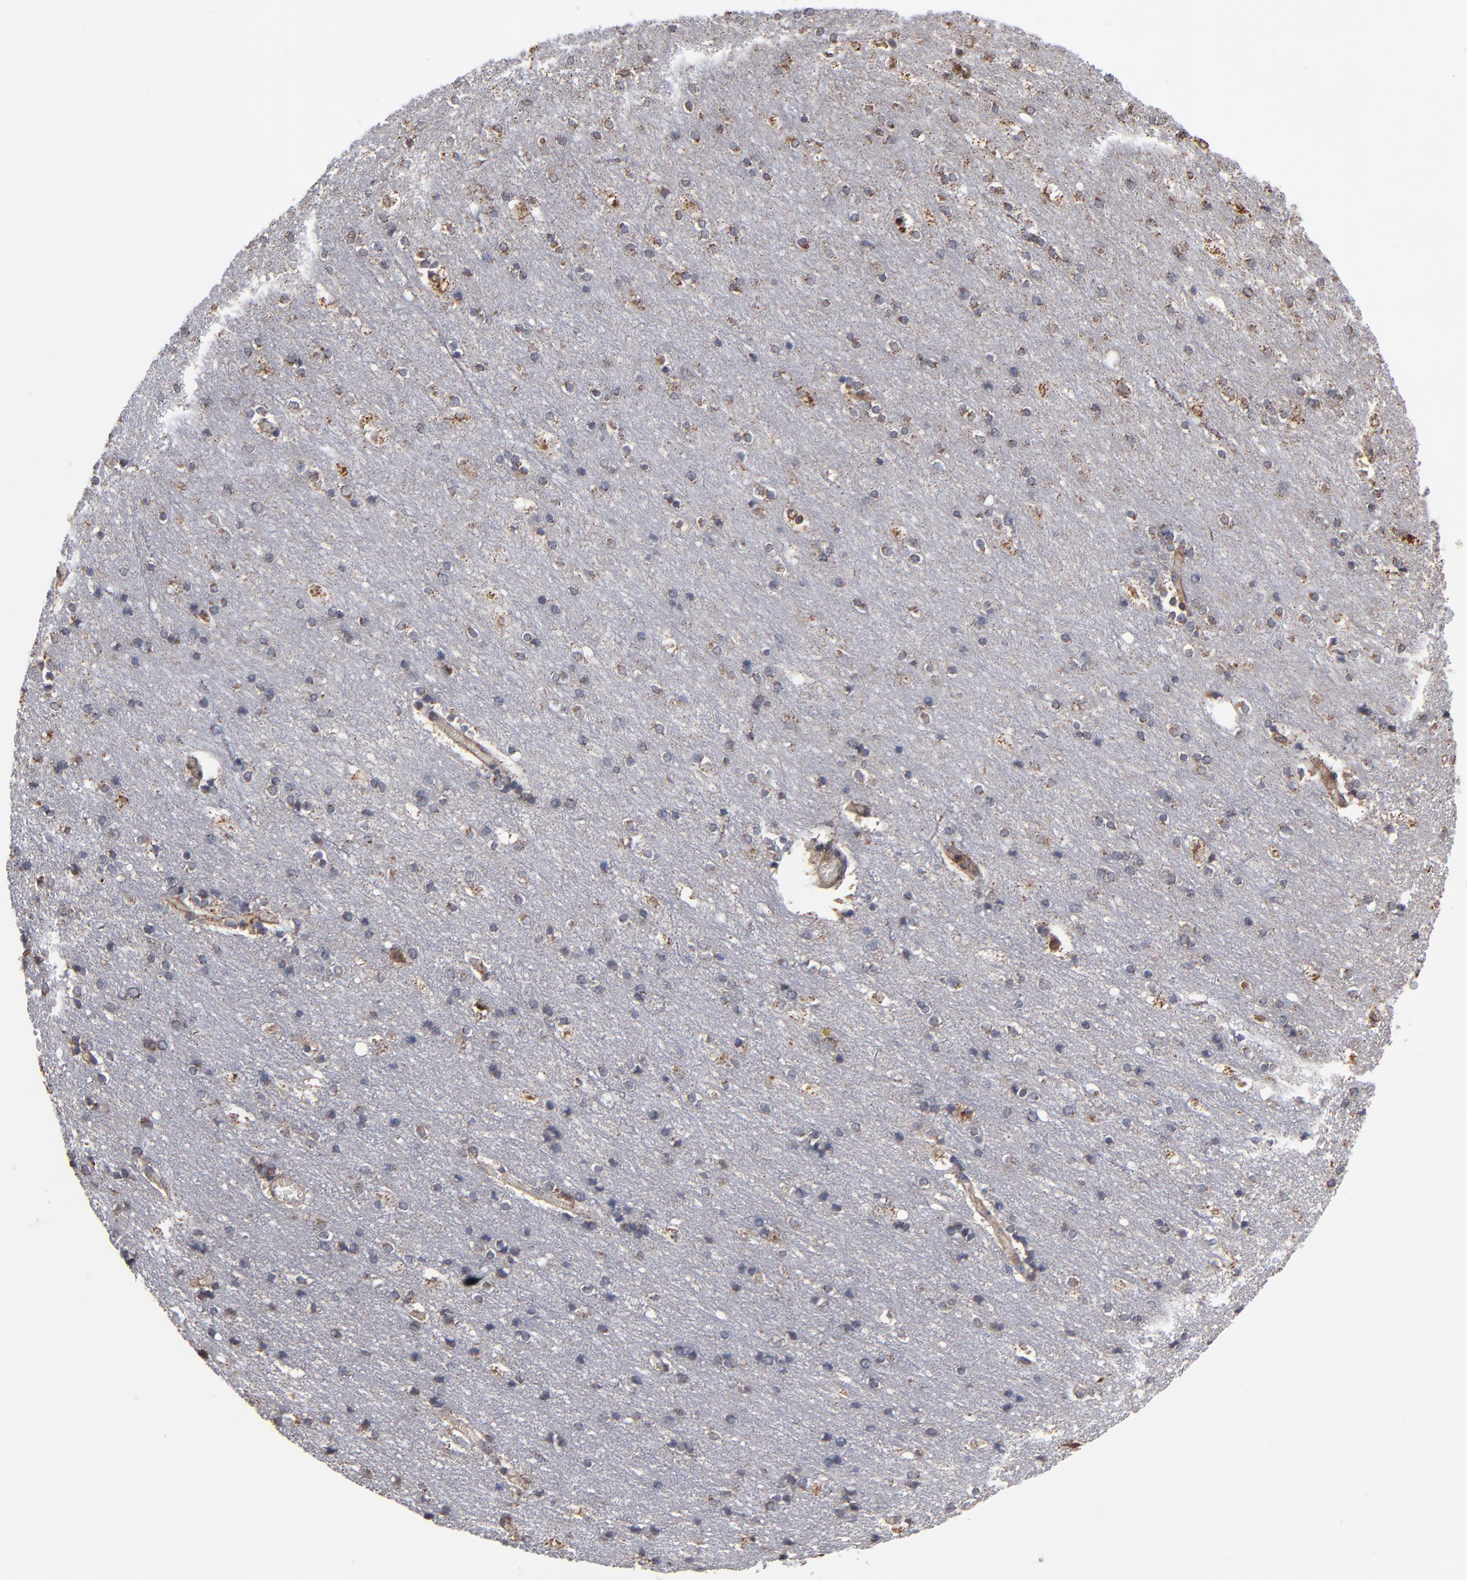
{"staining": {"intensity": "moderate", "quantity": ">75%", "location": "cytoplasmic/membranous"}, "tissue": "cerebral cortex", "cell_type": "Endothelial cells", "image_type": "normal", "snomed": [{"axis": "morphology", "description": "Normal tissue, NOS"}, {"axis": "topography", "description": "Cerebral cortex"}], "caption": "High-power microscopy captured an immunohistochemistry (IHC) micrograph of unremarkable cerebral cortex, revealing moderate cytoplasmic/membranous expression in about >75% of endothelial cells. The staining is performed using DAB brown chromogen to label protein expression. The nuclei are counter-stained blue using hematoxylin.", "gene": "MIPOL1", "patient": {"sex": "female", "age": 54}}